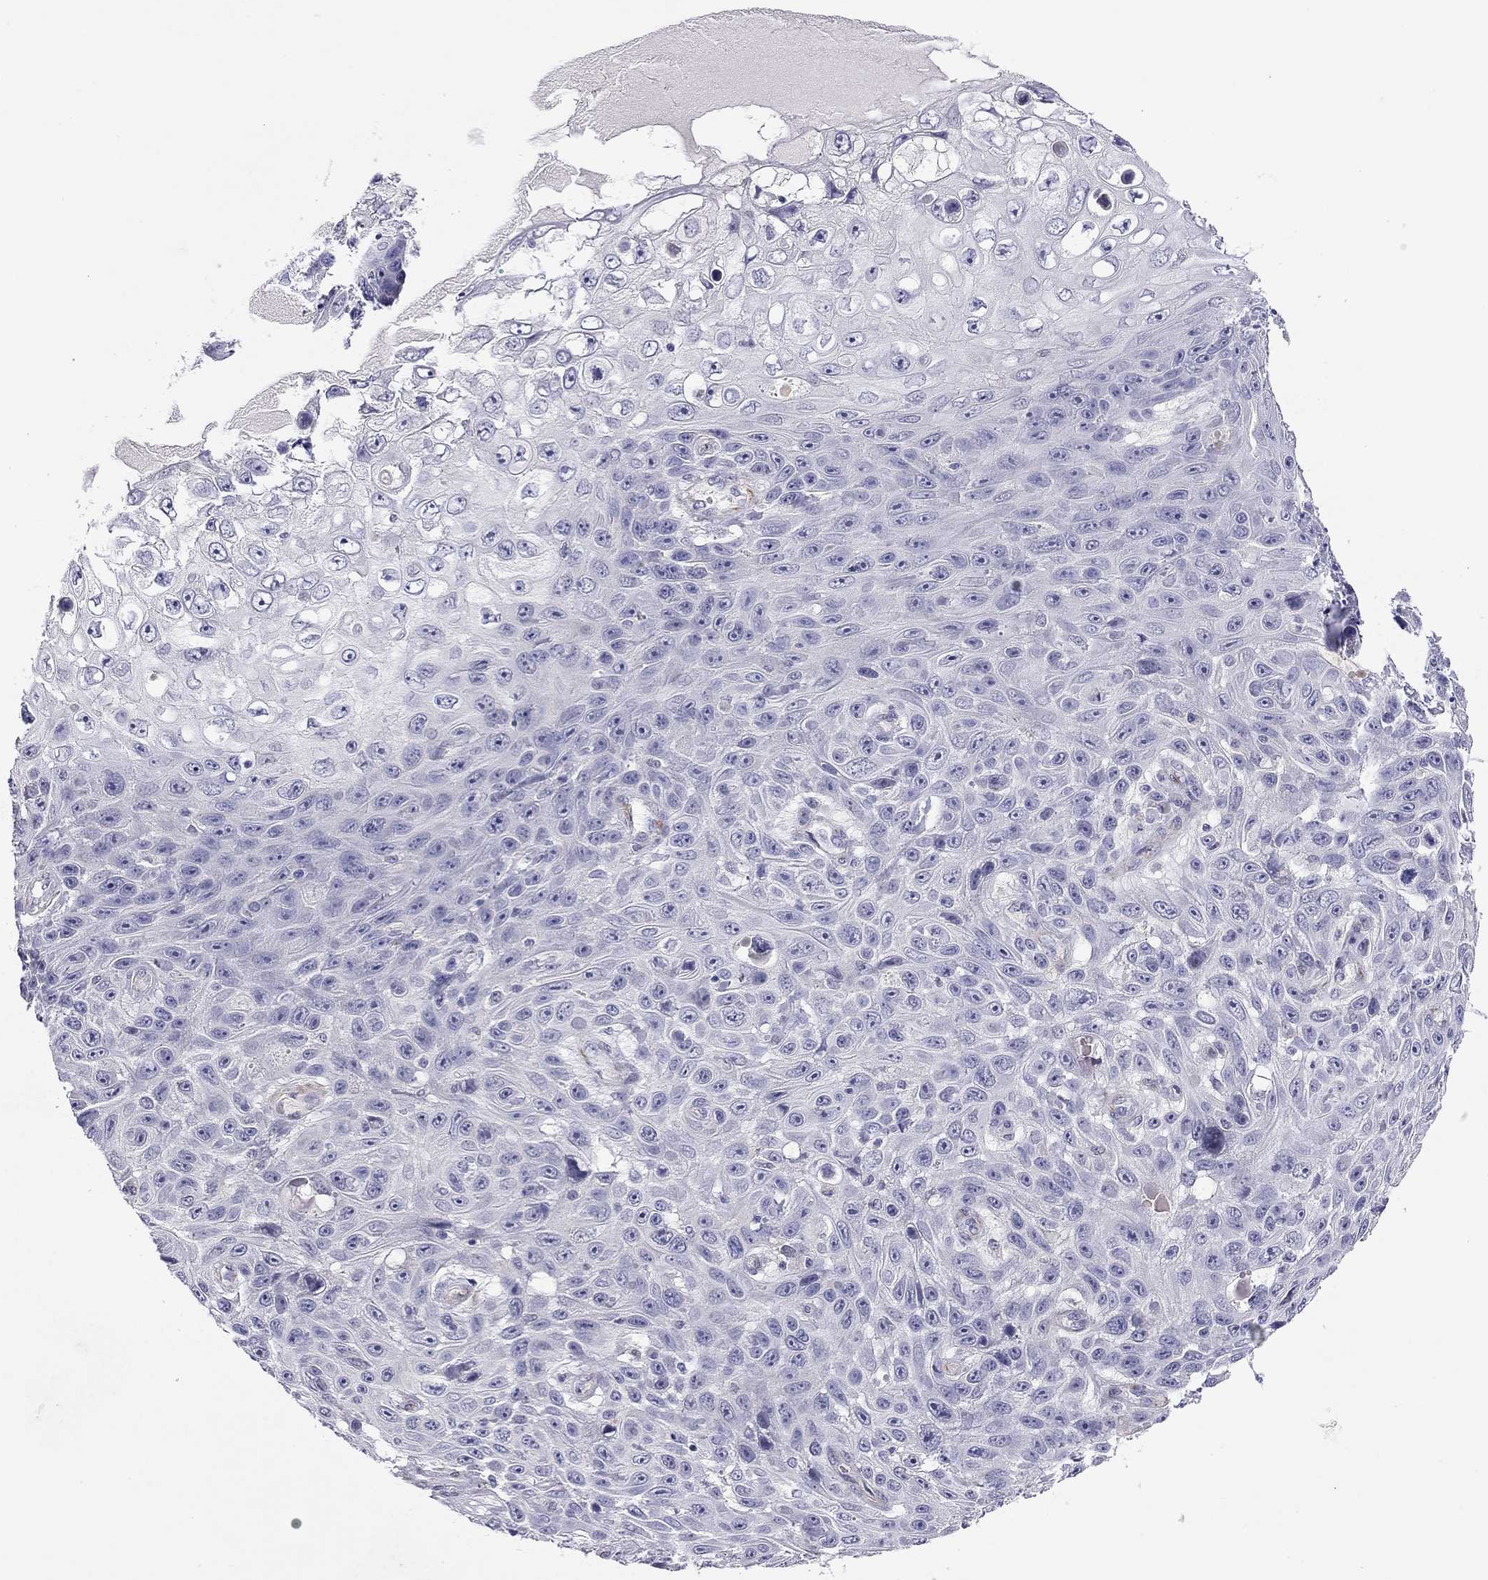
{"staining": {"intensity": "negative", "quantity": "none", "location": "none"}, "tissue": "skin cancer", "cell_type": "Tumor cells", "image_type": "cancer", "snomed": [{"axis": "morphology", "description": "Squamous cell carcinoma, NOS"}, {"axis": "topography", "description": "Skin"}], "caption": "An image of human skin cancer is negative for staining in tumor cells. (DAB immunohistochemistry, high magnification).", "gene": "RTL1", "patient": {"sex": "male", "age": 82}}